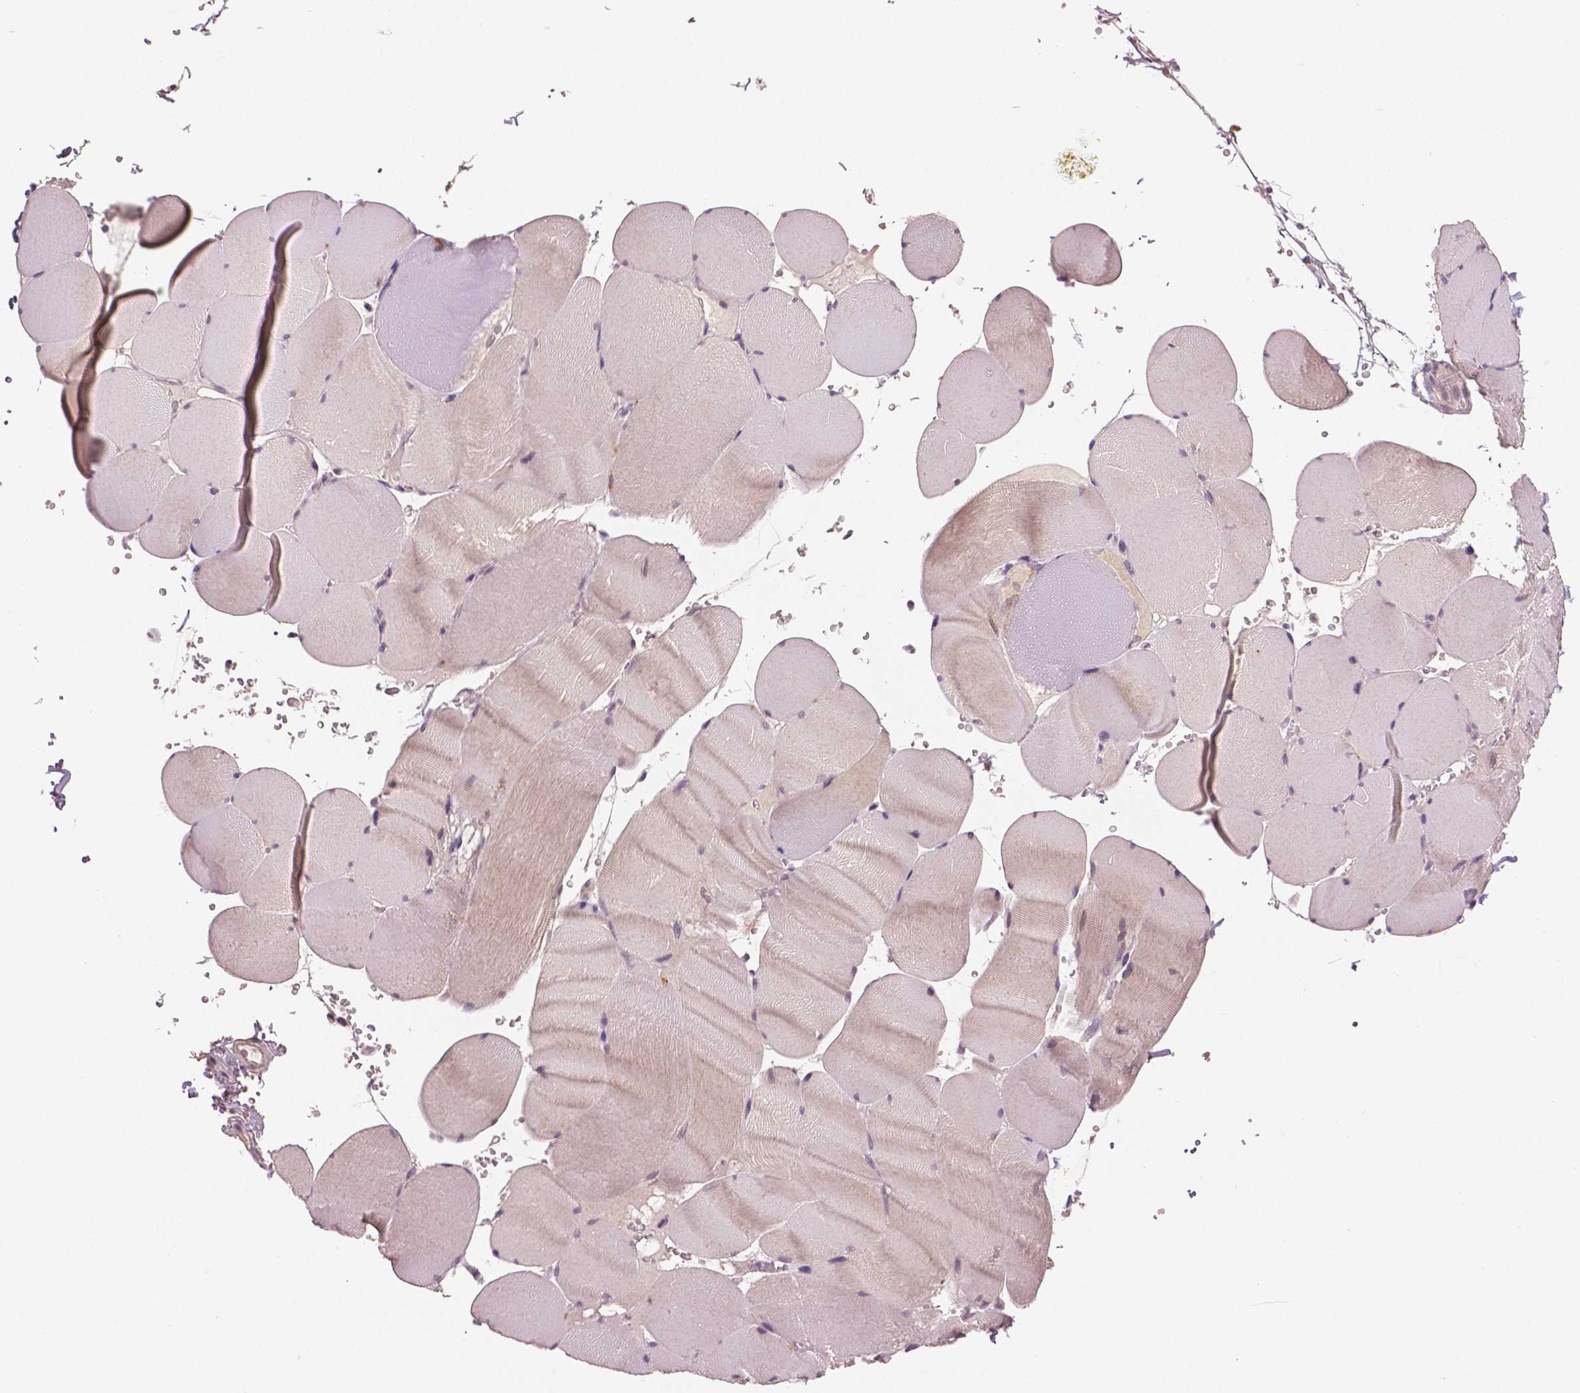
{"staining": {"intensity": "negative", "quantity": "none", "location": "none"}, "tissue": "skeletal muscle", "cell_type": "Myocytes", "image_type": "normal", "snomed": [{"axis": "morphology", "description": "Normal tissue, NOS"}, {"axis": "topography", "description": "Skeletal muscle"}, {"axis": "topography", "description": "Head-Neck"}], "caption": "The photomicrograph exhibits no staining of myocytes in normal skeletal muscle.", "gene": "MKI67", "patient": {"sex": "male", "age": 66}}